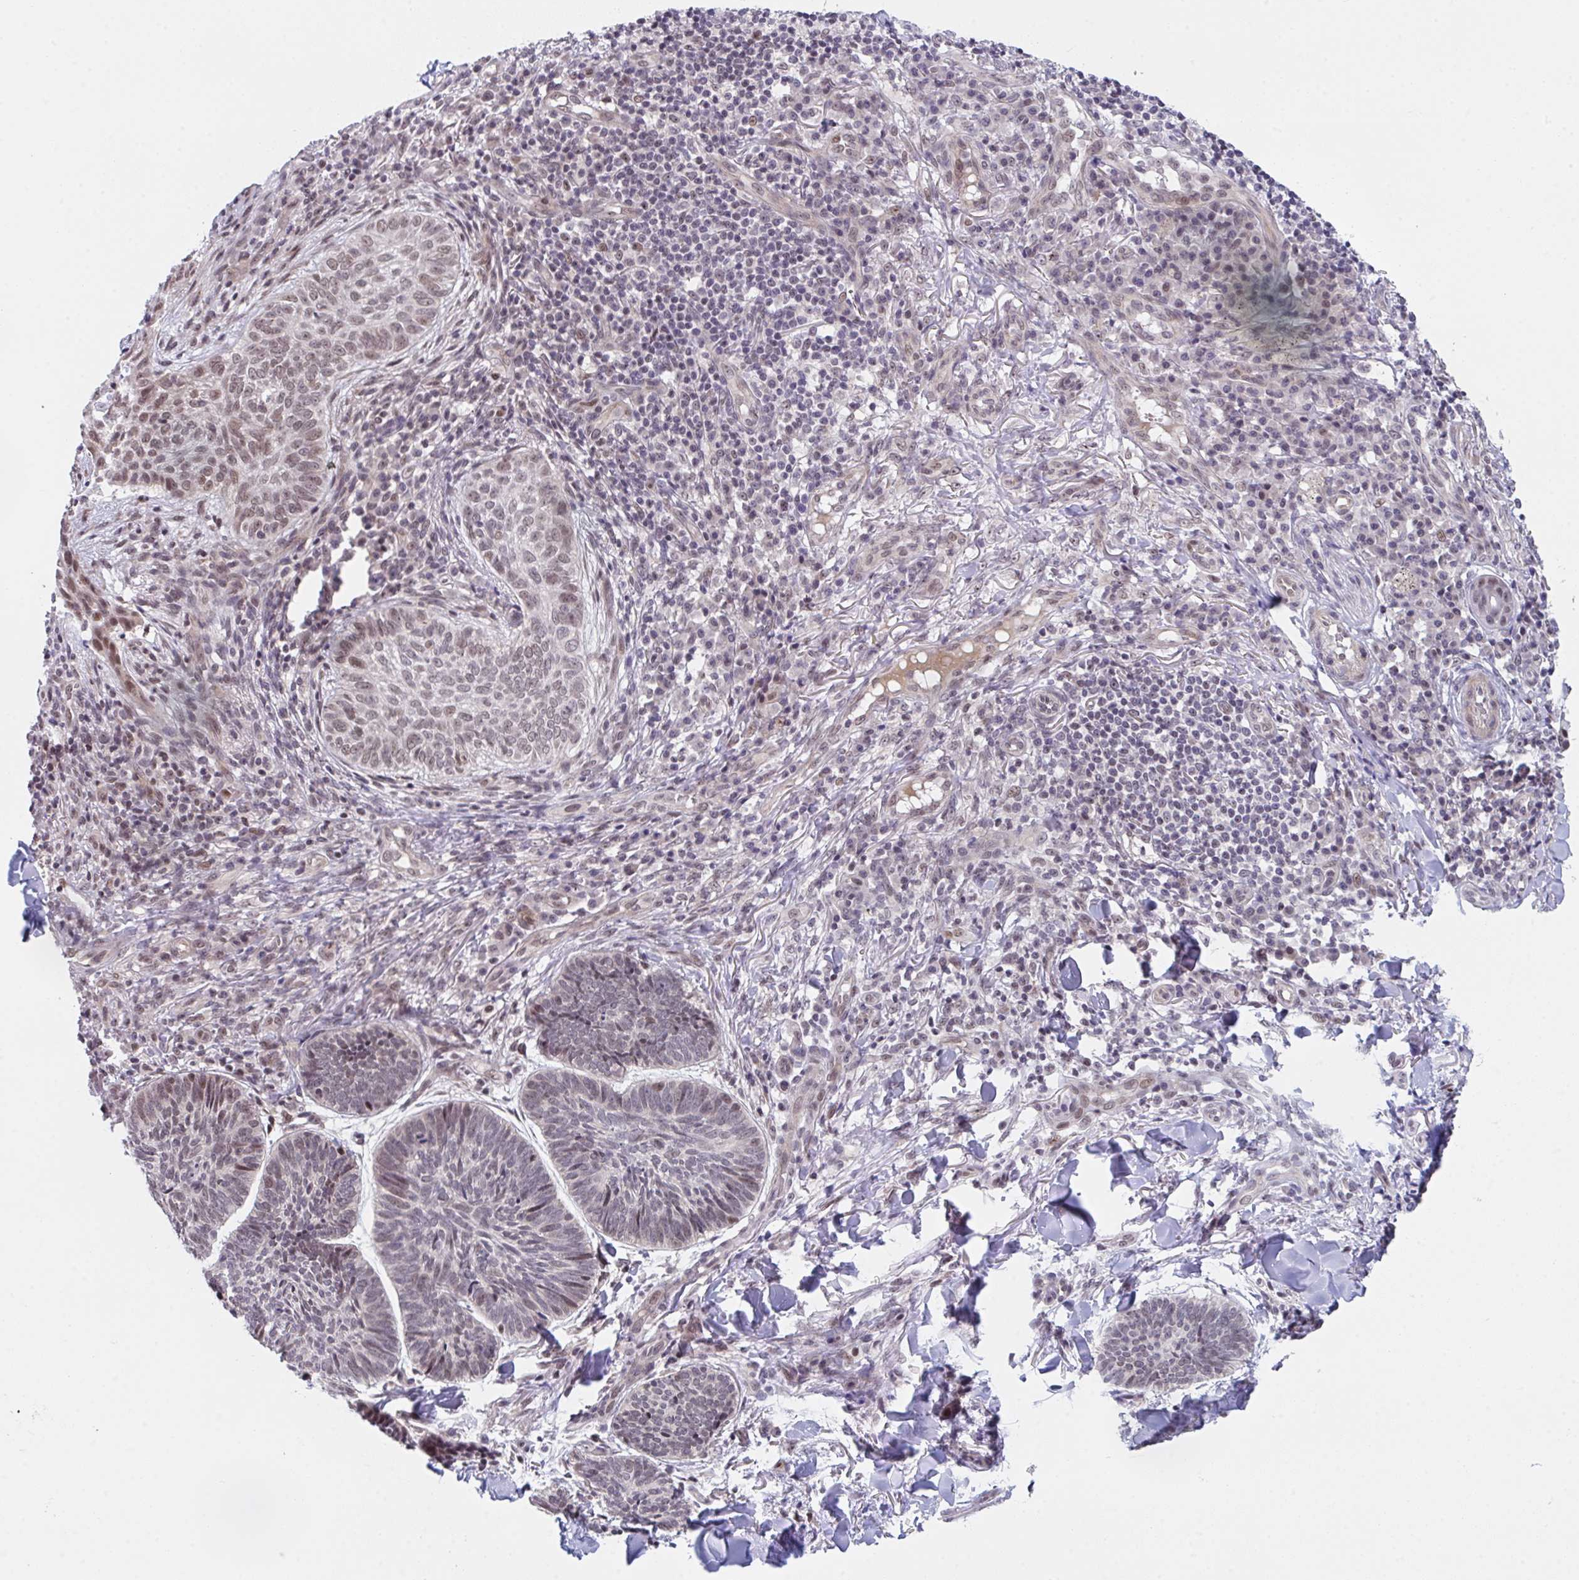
{"staining": {"intensity": "moderate", "quantity": "25%-75%", "location": "nuclear"}, "tissue": "skin cancer", "cell_type": "Tumor cells", "image_type": "cancer", "snomed": [{"axis": "morphology", "description": "Normal tissue, NOS"}, {"axis": "morphology", "description": "Basal cell carcinoma"}, {"axis": "topography", "description": "Skin"}], "caption": "The photomicrograph shows immunohistochemical staining of skin cancer (basal cell carcinoma). There is moderate nuclear expression is present in about 25%-75% of tumor cells.", "gene": "RBM18", "patient": {"sex": "male", "age": 50}}